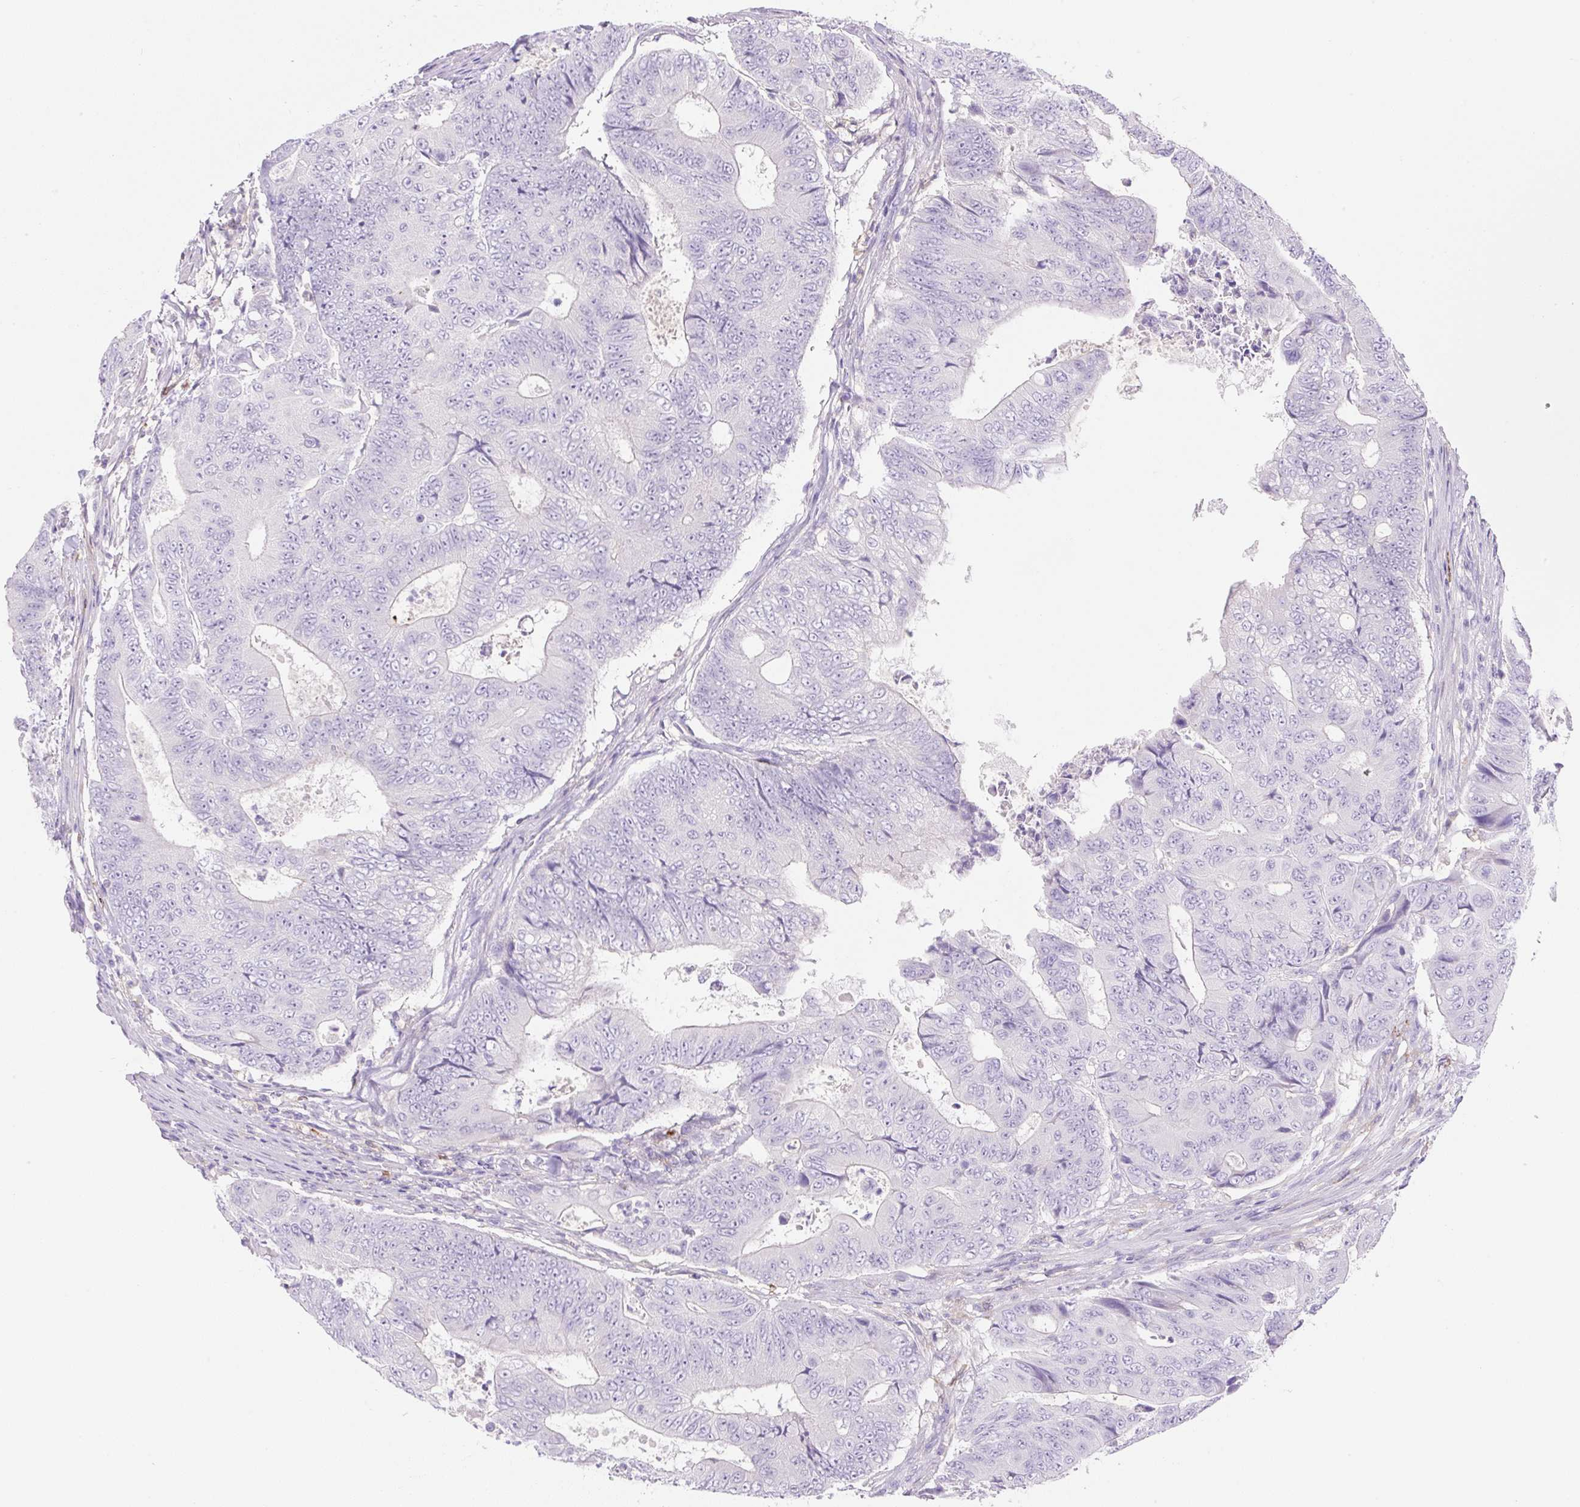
{"staining": {"intensity": "negative", "quantity": "none", "location": "none"}, "tissue": "colorectal cancer", "cell_type": "Tumor cells", "image_type": "cancer", "snomed": [{"axis": "morphology", "description": "Adenocarcinoma, NOS"}, {"axis": "topography", "description": "Colon"}], "caption": "DAB immunohistochemical staining of colorectal cancer exhibits no significant staining in tumor cells. The staining is performed using DAB brown chromogen with nuclei counter-stained in using hematoxylin.", "gene": "TDRD15", "patient": {"sex": "female", "age": 48}}